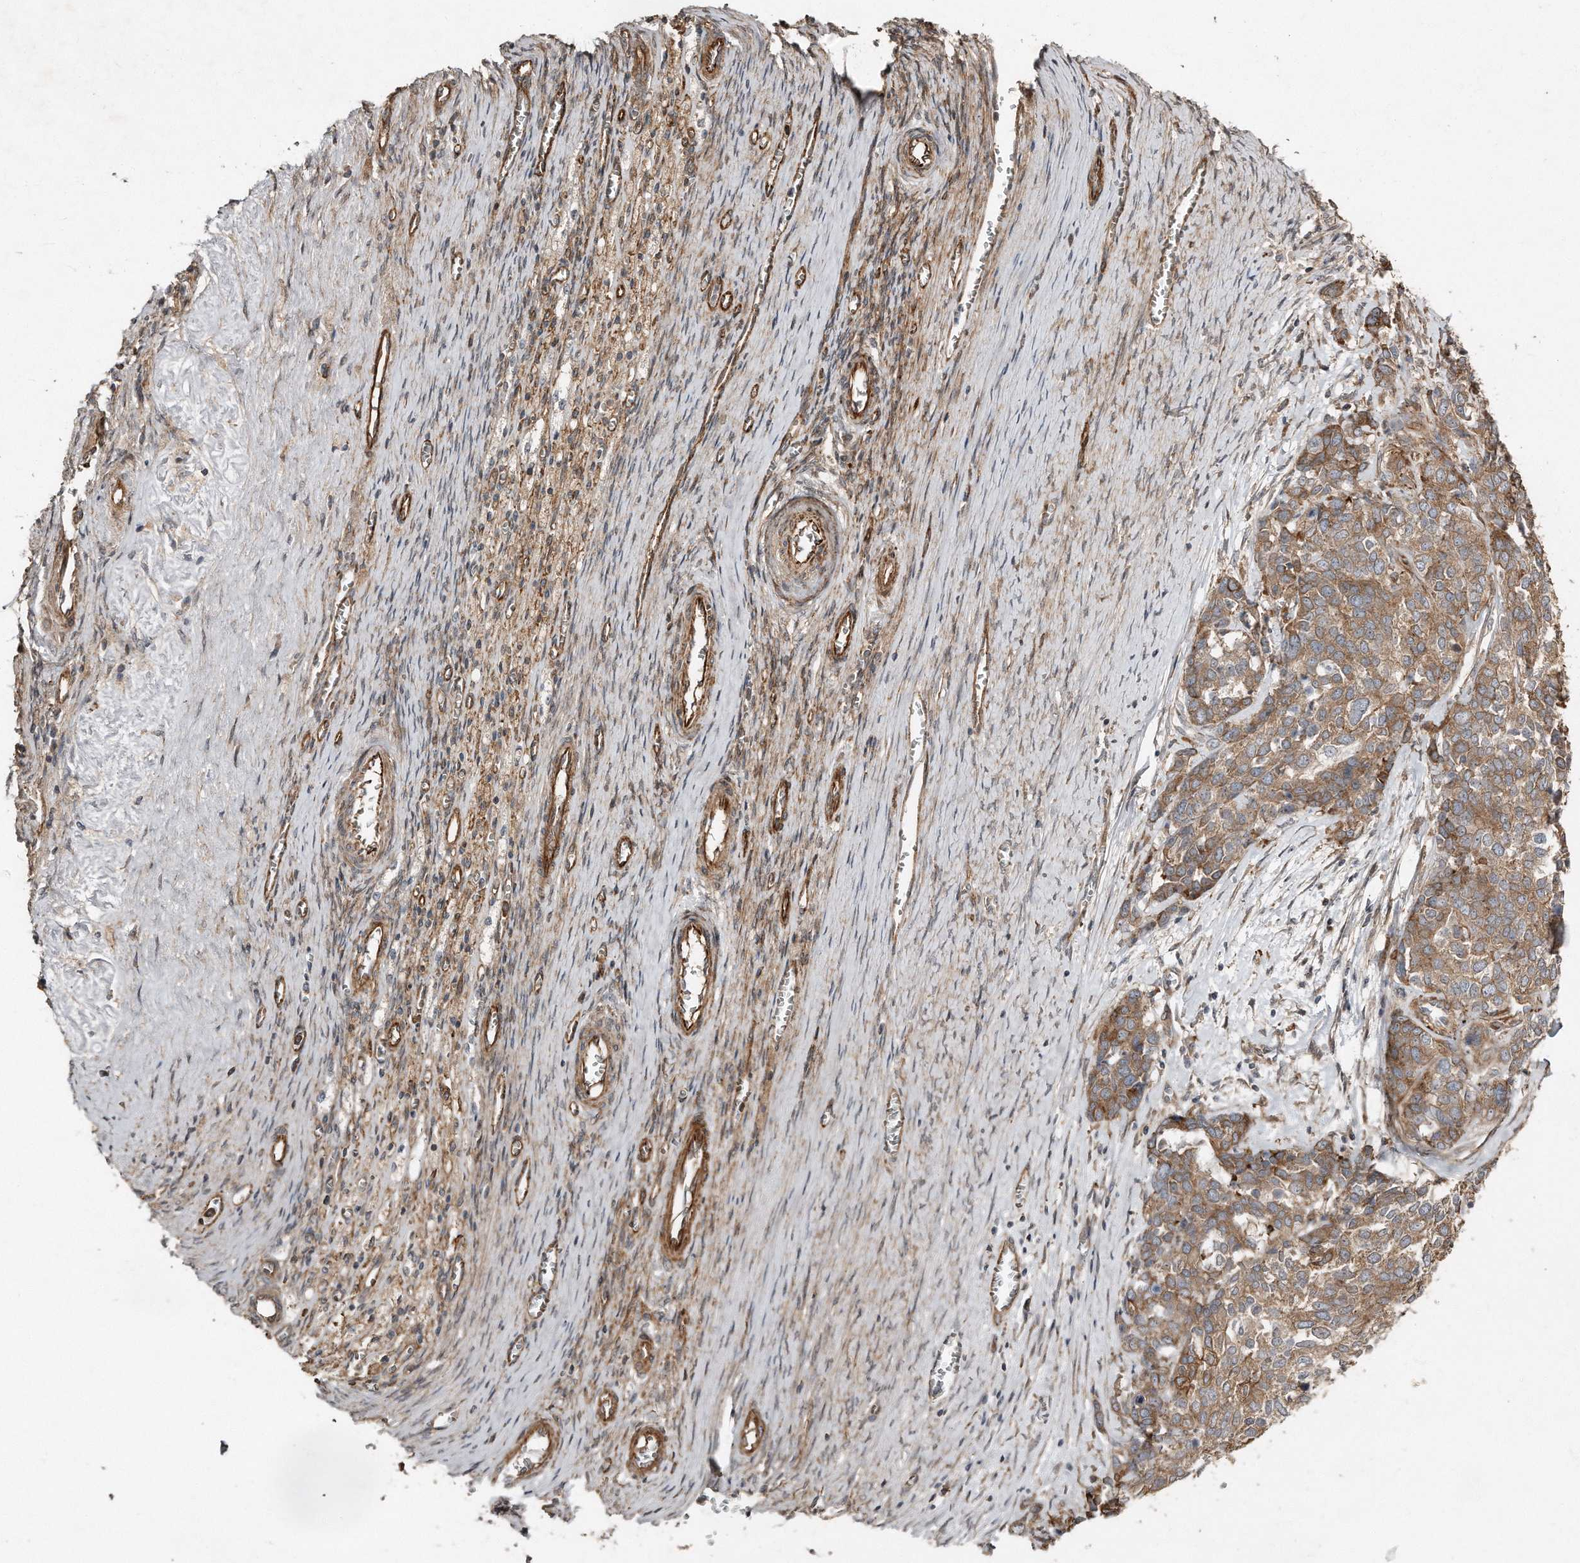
{"staining": {"intensity": "moderate", "quantity": ">75%", "location": "cytoplasmic/membranous"}, "tissue": "ovarian cancer", "cell_type": "Tumor cells", "image_type": "cancer", "snomed": [{"axis": "morphology", "description": "Cystadenocarcinoma, serous, NOS"}, {"axis": "topography", "description": "Ovary"}], "caption": "Immunohistochemistry (DAB) staining of human ovarian cancer (serous cystadenocarcinoma) reveals moderate cytoplasmic/membranous protein positivity in about >75% of tumor cells.", "gene": "SNAP47", "patient": {"sex": "female", "age": 44}}